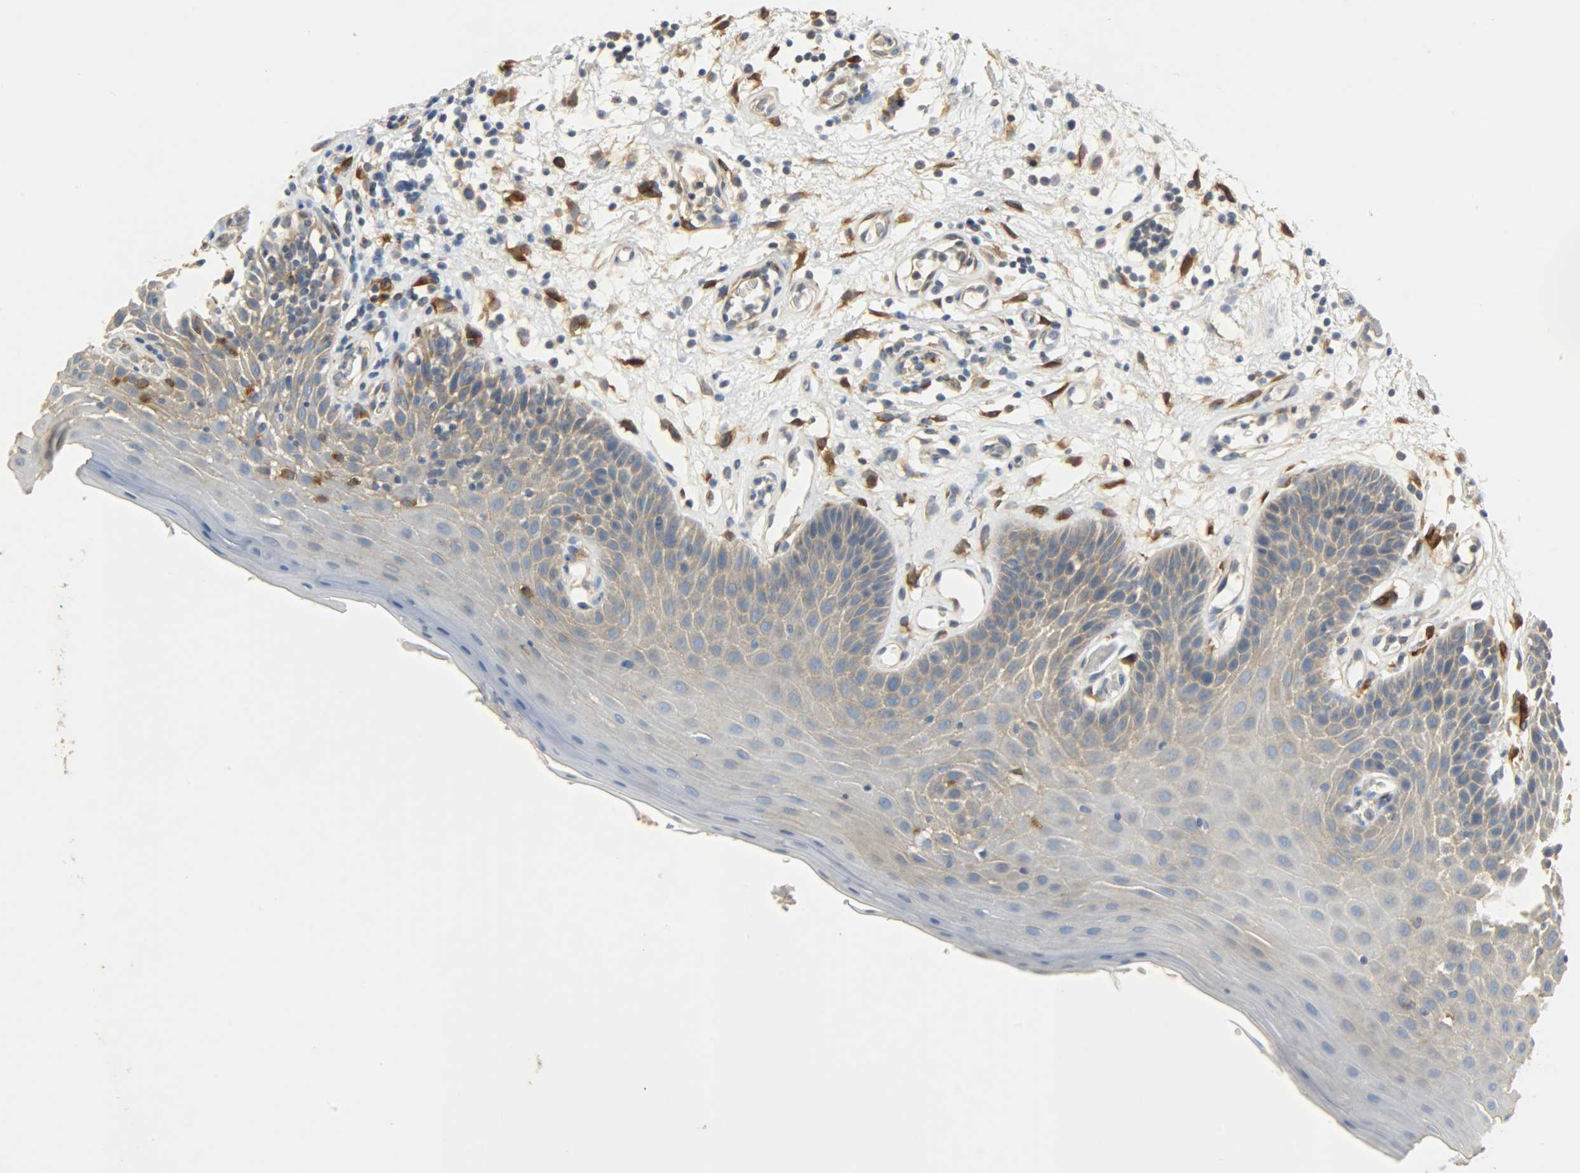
{"staining": {"intensity": "moderate", "quantity": "25%-75%", "location": "cytoplasmic/membranous"}, "tissue": "oral mucosa", "cell_type": "Squamous epithelial cells", "image_type": "normal", "snomed": [{"axis": "morphology", "description": "Normal tissue, NOS"}, {"axis": "morphology", "description": "Squamous cell carcinoma, NOS"}, {"axis": "topography", "description": "Skeletal muscle"}, {"axis": "topography", "description": "Oral tissue"}, {"axis": "topography", "description": "Head-Neck"}], "caption": "Immunohistochemical staining of benign oral mucosa displays medium levels of moderate cytoplasmic/membranous staining in about 25%-75% of squamous epithelial cells. Nuclei are stained in blue.", "gene": "C1orf198", "patient": {"sex": "male", "age": 71}}